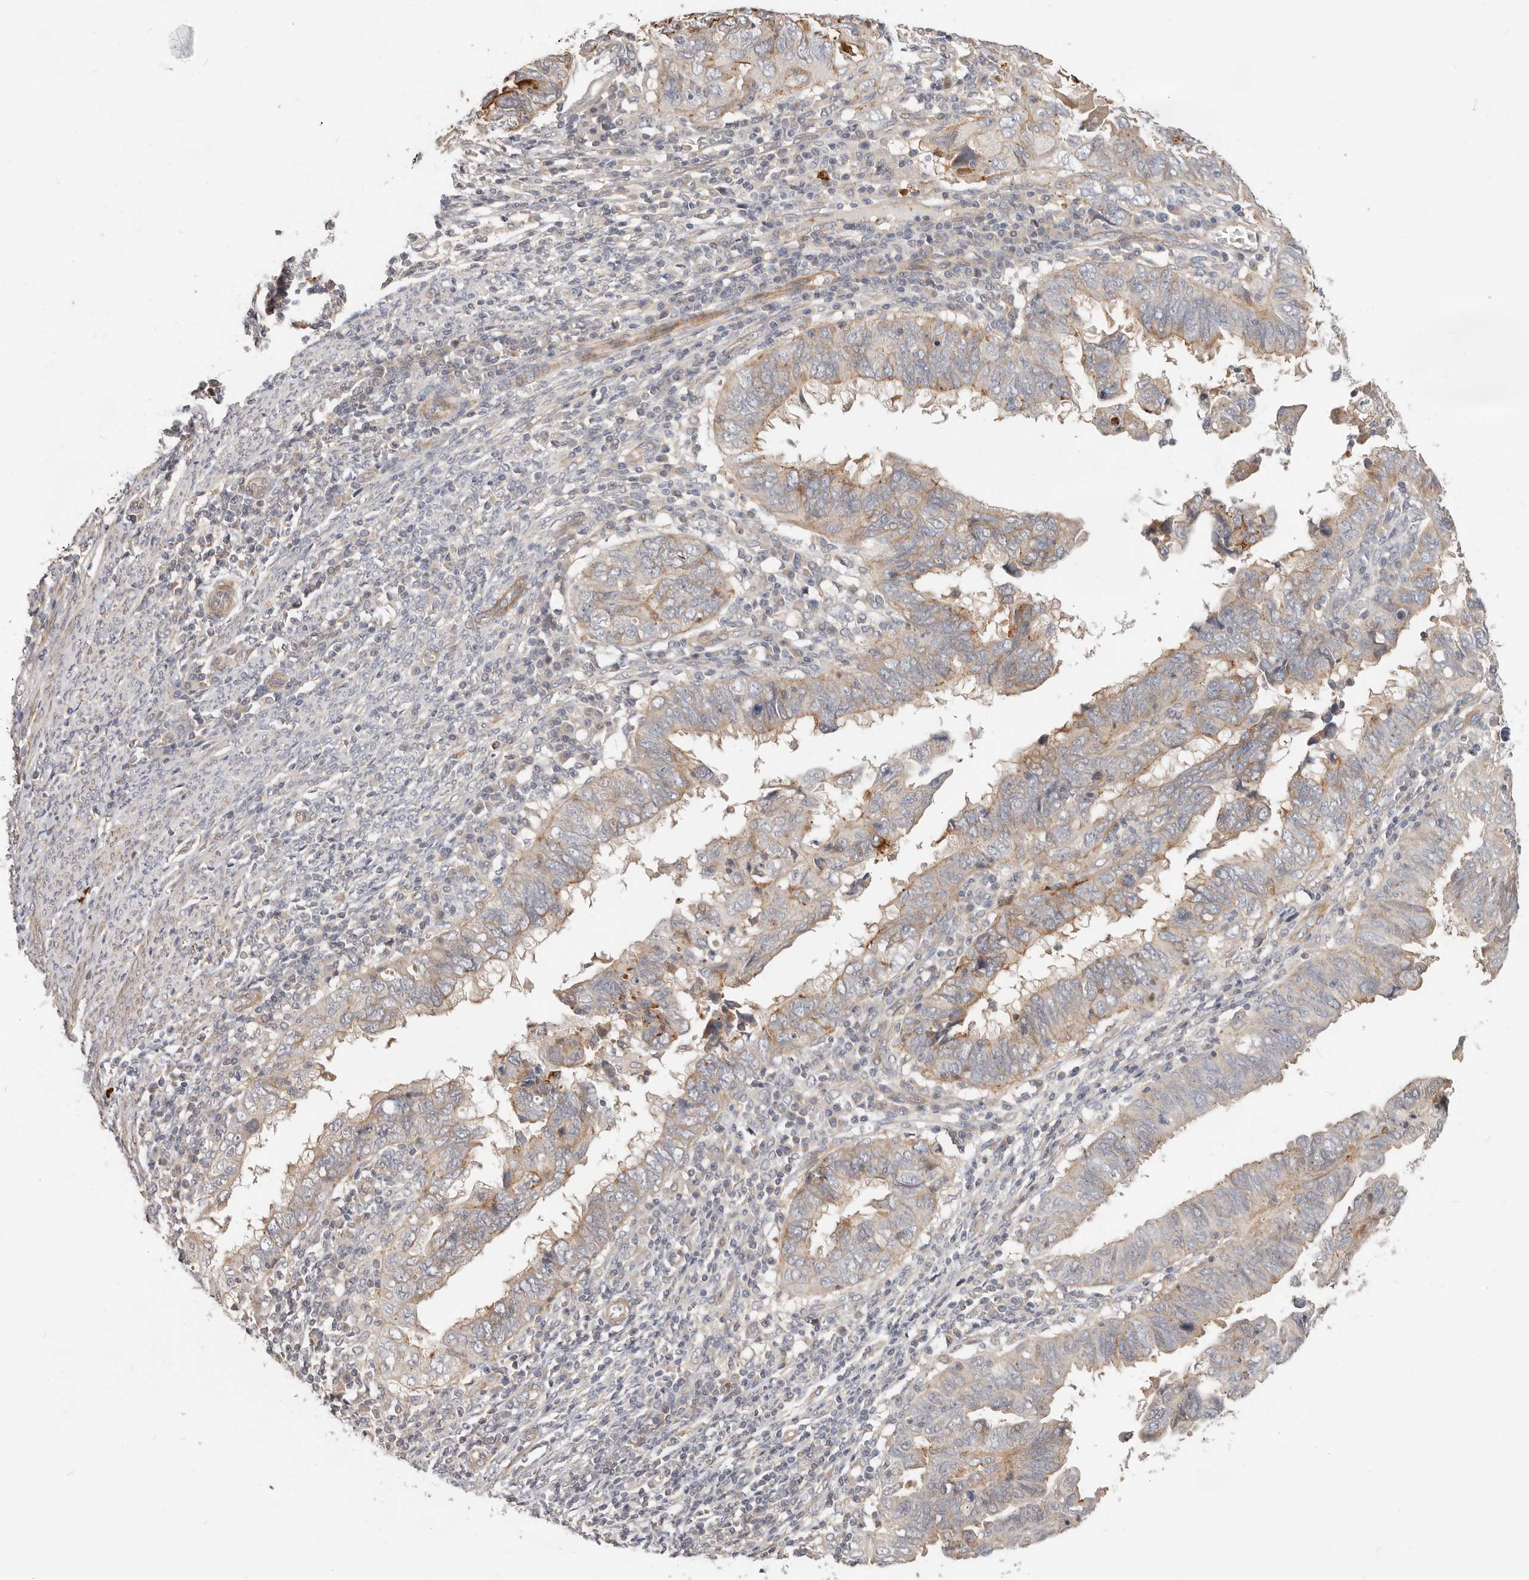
{"staining": {"intensity": "weak", "quantity": "25%-75%", "location": "cytoplasmic/membranous"}, "tissue": "endometrial cancer", "cell_type": "Tumor cells", "image_type": "cancer", "snomed": [{"axis": "morphology", "description": "Adenocarcinoma, NOS"}, {"axis": "topography", "description": "Uterus"}], "caption": "Immunohistochemical staining of adenocarcinoma (endometrial) shows low levels of weak cytoplasmic/membranous protein staining in about 25%-75% of tumor cells.", "gene": "ZRANB1", "patient": {"sex": "female", "age": 77}}